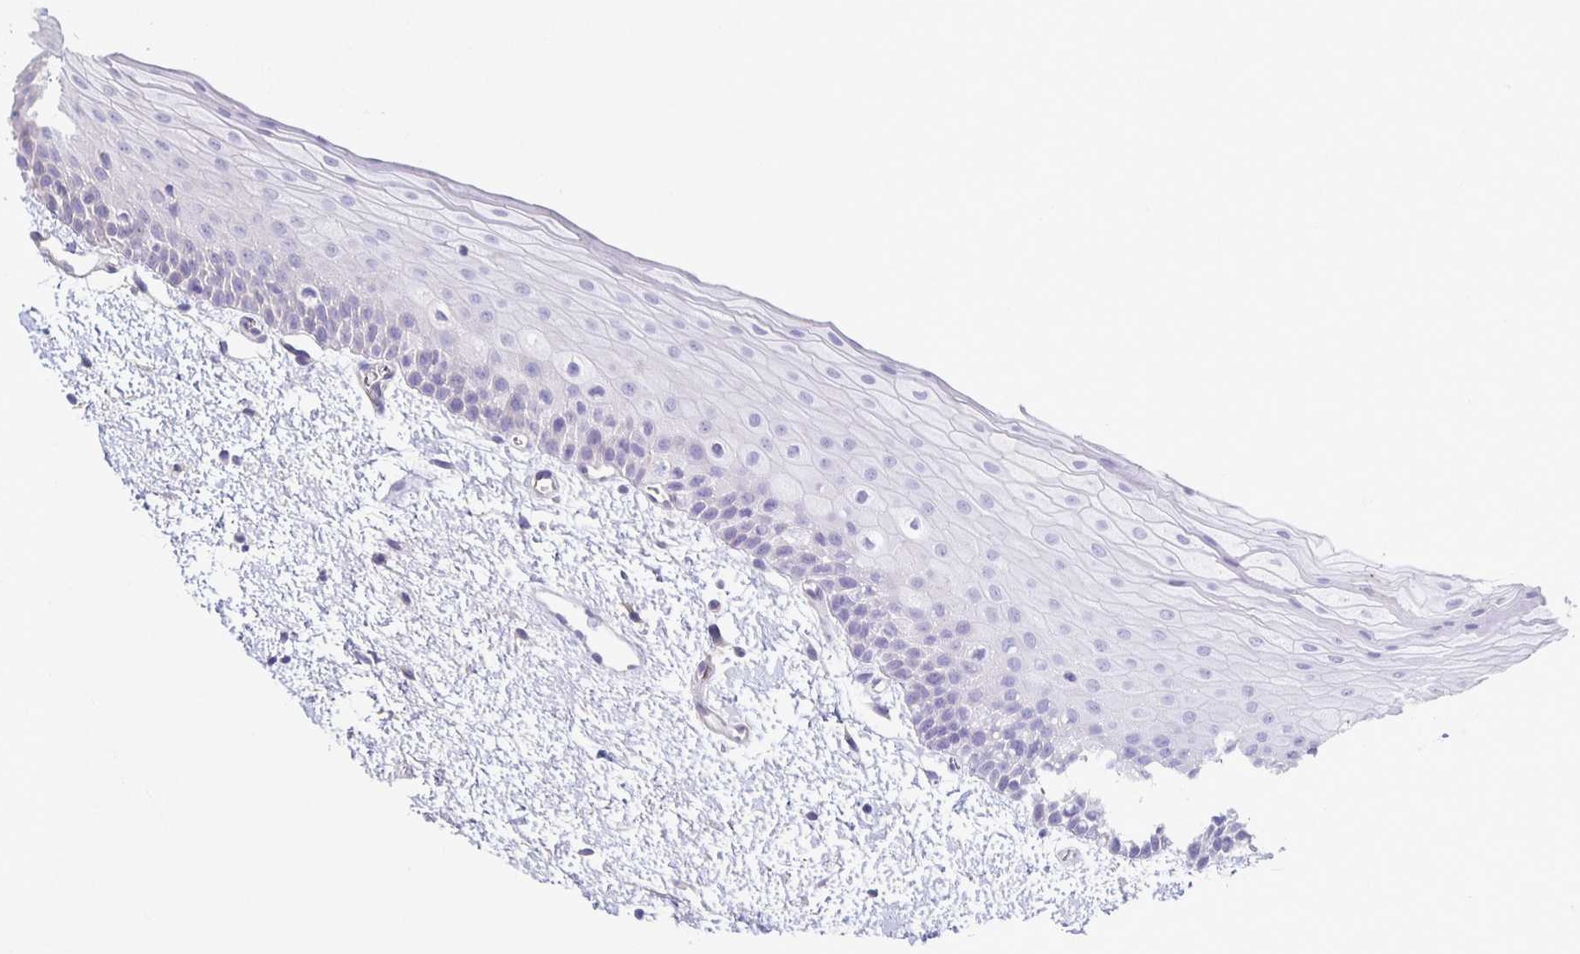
{"staining": {"intensity": "negative", "quantity": "none", "location": "none"}, "tissue": "oral mucosa", "cell_type": "Squamous epithelial cells", "image_type": "normal", "snomed": [{"axis": "morphology", "description": "Normal tissue, NOS"}, {"axis": "topography", "description": "Oral tissue"}], "caption": "High power microscopy photomicrograph of an immunohistochemistry (IHC) histopathology image of normal oral mucosa, revealing no significant expression in squamous epithelial cells. The staining is performed using DAB (3,3'-diaminobenzidine) brown chromogen with nuclei counter-stained in using hematoxylin.", "gene": "PPP1R3E", "patient": {"sex": "female", "age": 82}}